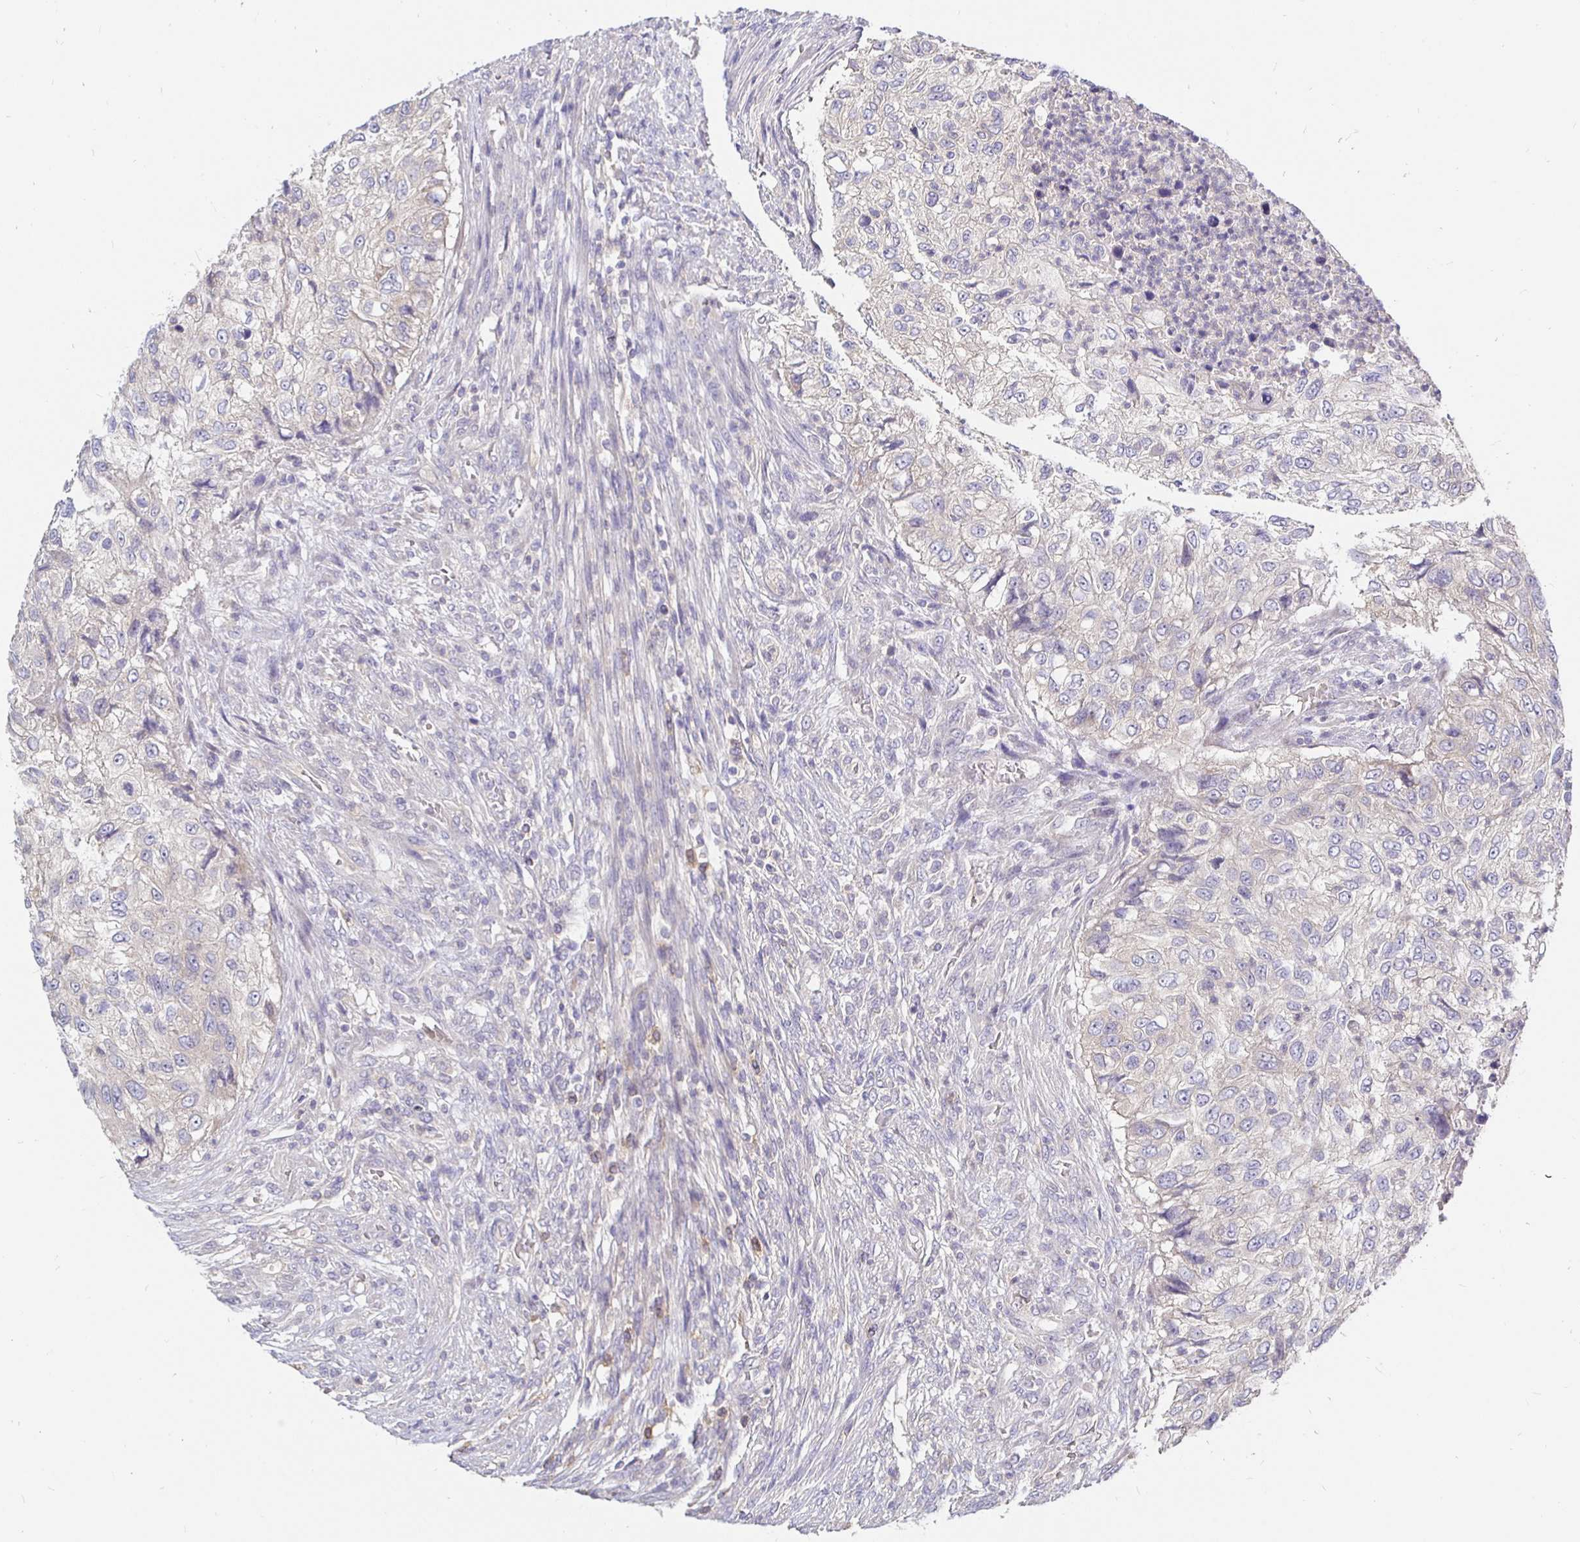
{"staining": {"intensity": "negative", "quantity": "none", "location": "none"}, "tissue": "urothelial cancer", "cell_type": "Tumor cells", "image_type": "cancer", "snomed": [{"axis": "morphology", "description": "Urothelial carcinoma, High grade"}, {"axis": "topography", "description": "Urinary bladder"}], "caption": "High-grade urothelial carcinoma was stained to show a protein in brown. There is no significant expression in tumor cells. (DAB (3,3'-diaminobenzidine) immunohistochemistry, high magnification).", "gene": "KIF21A", "patient": {"sex": "female", "age": 60}}